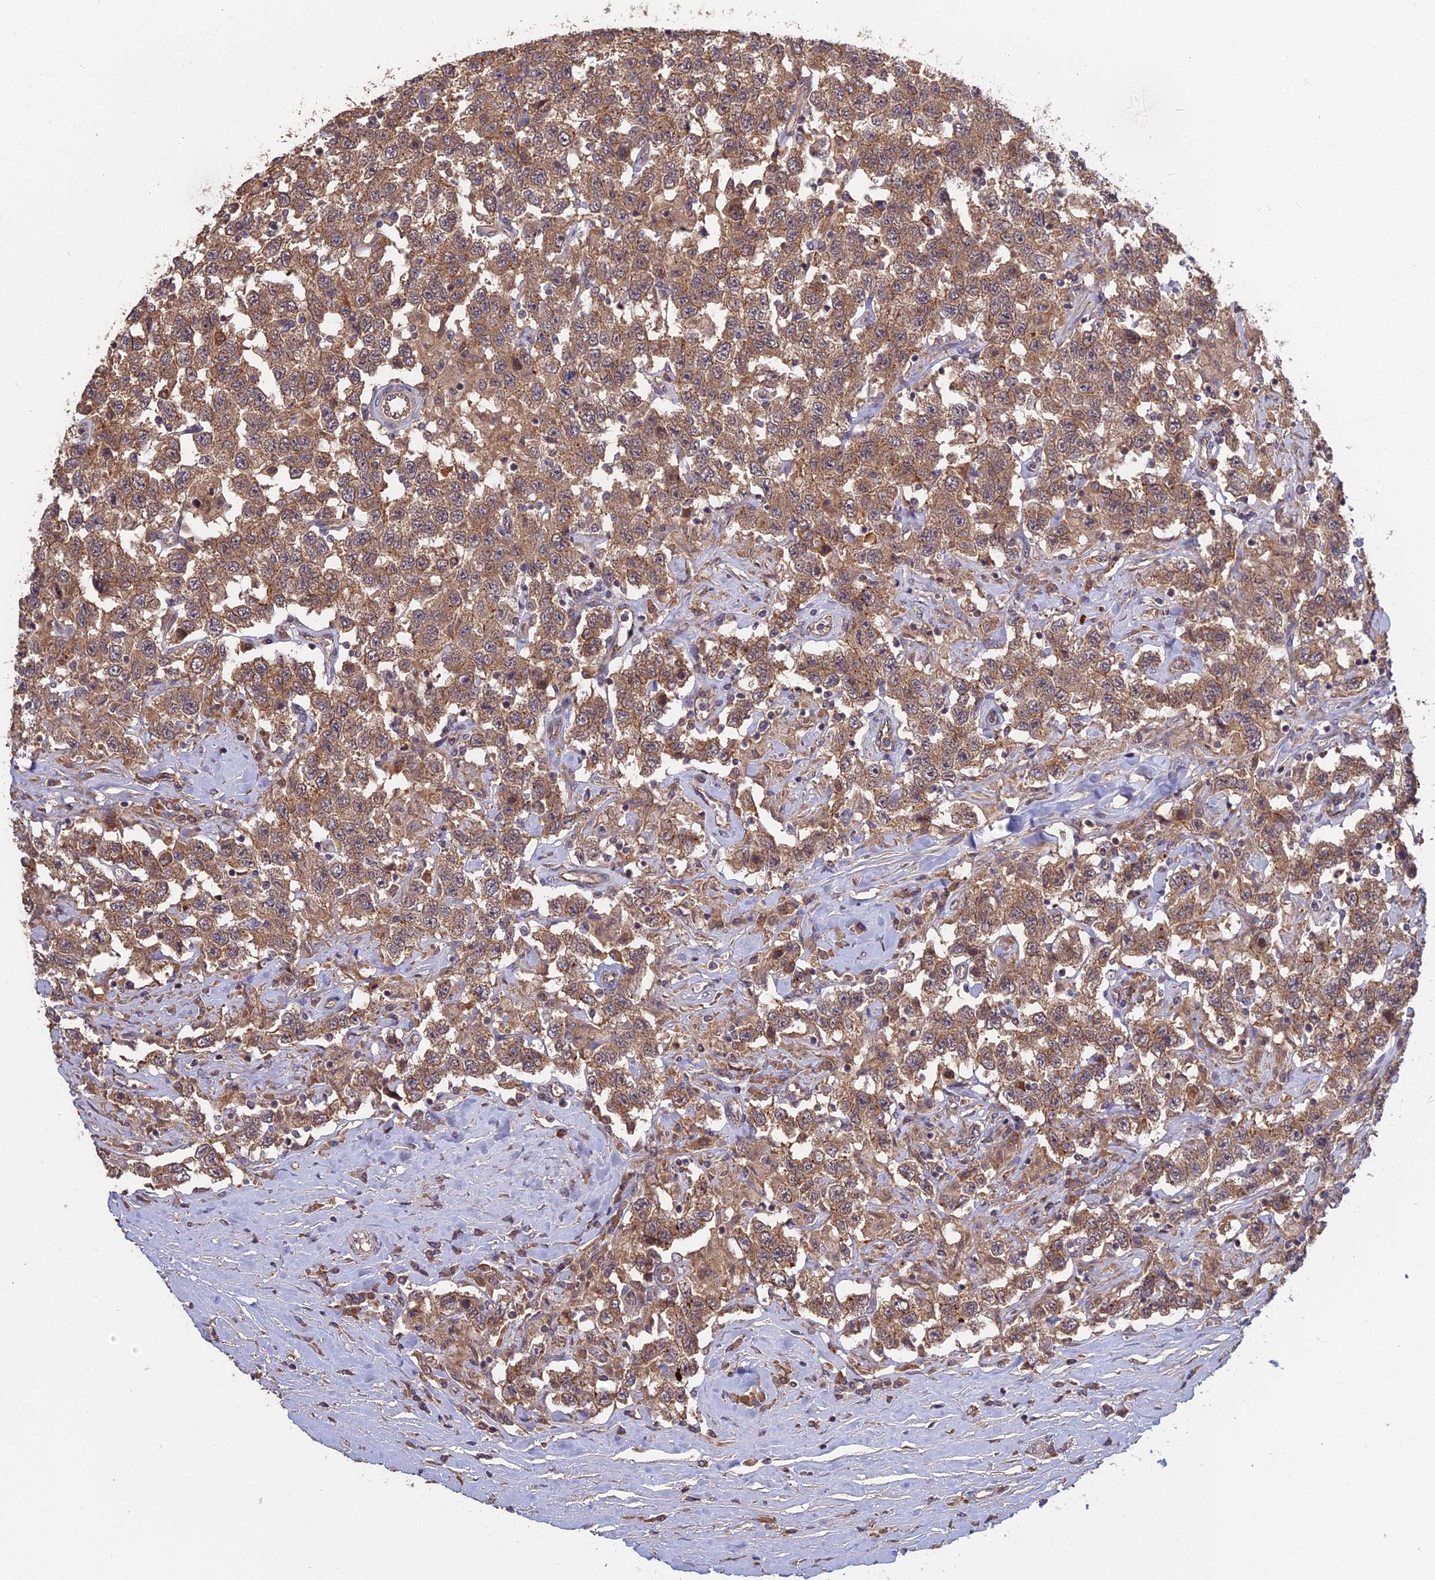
{"staining": {"intensity": "moderate", "quantity": ">75%", "location": "cytoplasmic/membranous"}, "tissue": "testis cancer", "cell_type": "Tumor cells", "image_type": "cancer", "snomed": [{"axis": "morphology", "description": "Seminoma, NOS"}, {"axis": "topography", "description": "Testis"}], "caption": "Immunohistochemical staining of testis cancer reveals moderate cytoplasmic/membranous protein positivity in approximately >75% of tumor cells.", "gene": "ARHGAP40", "patient": {"sex": "male", "age": 41}}